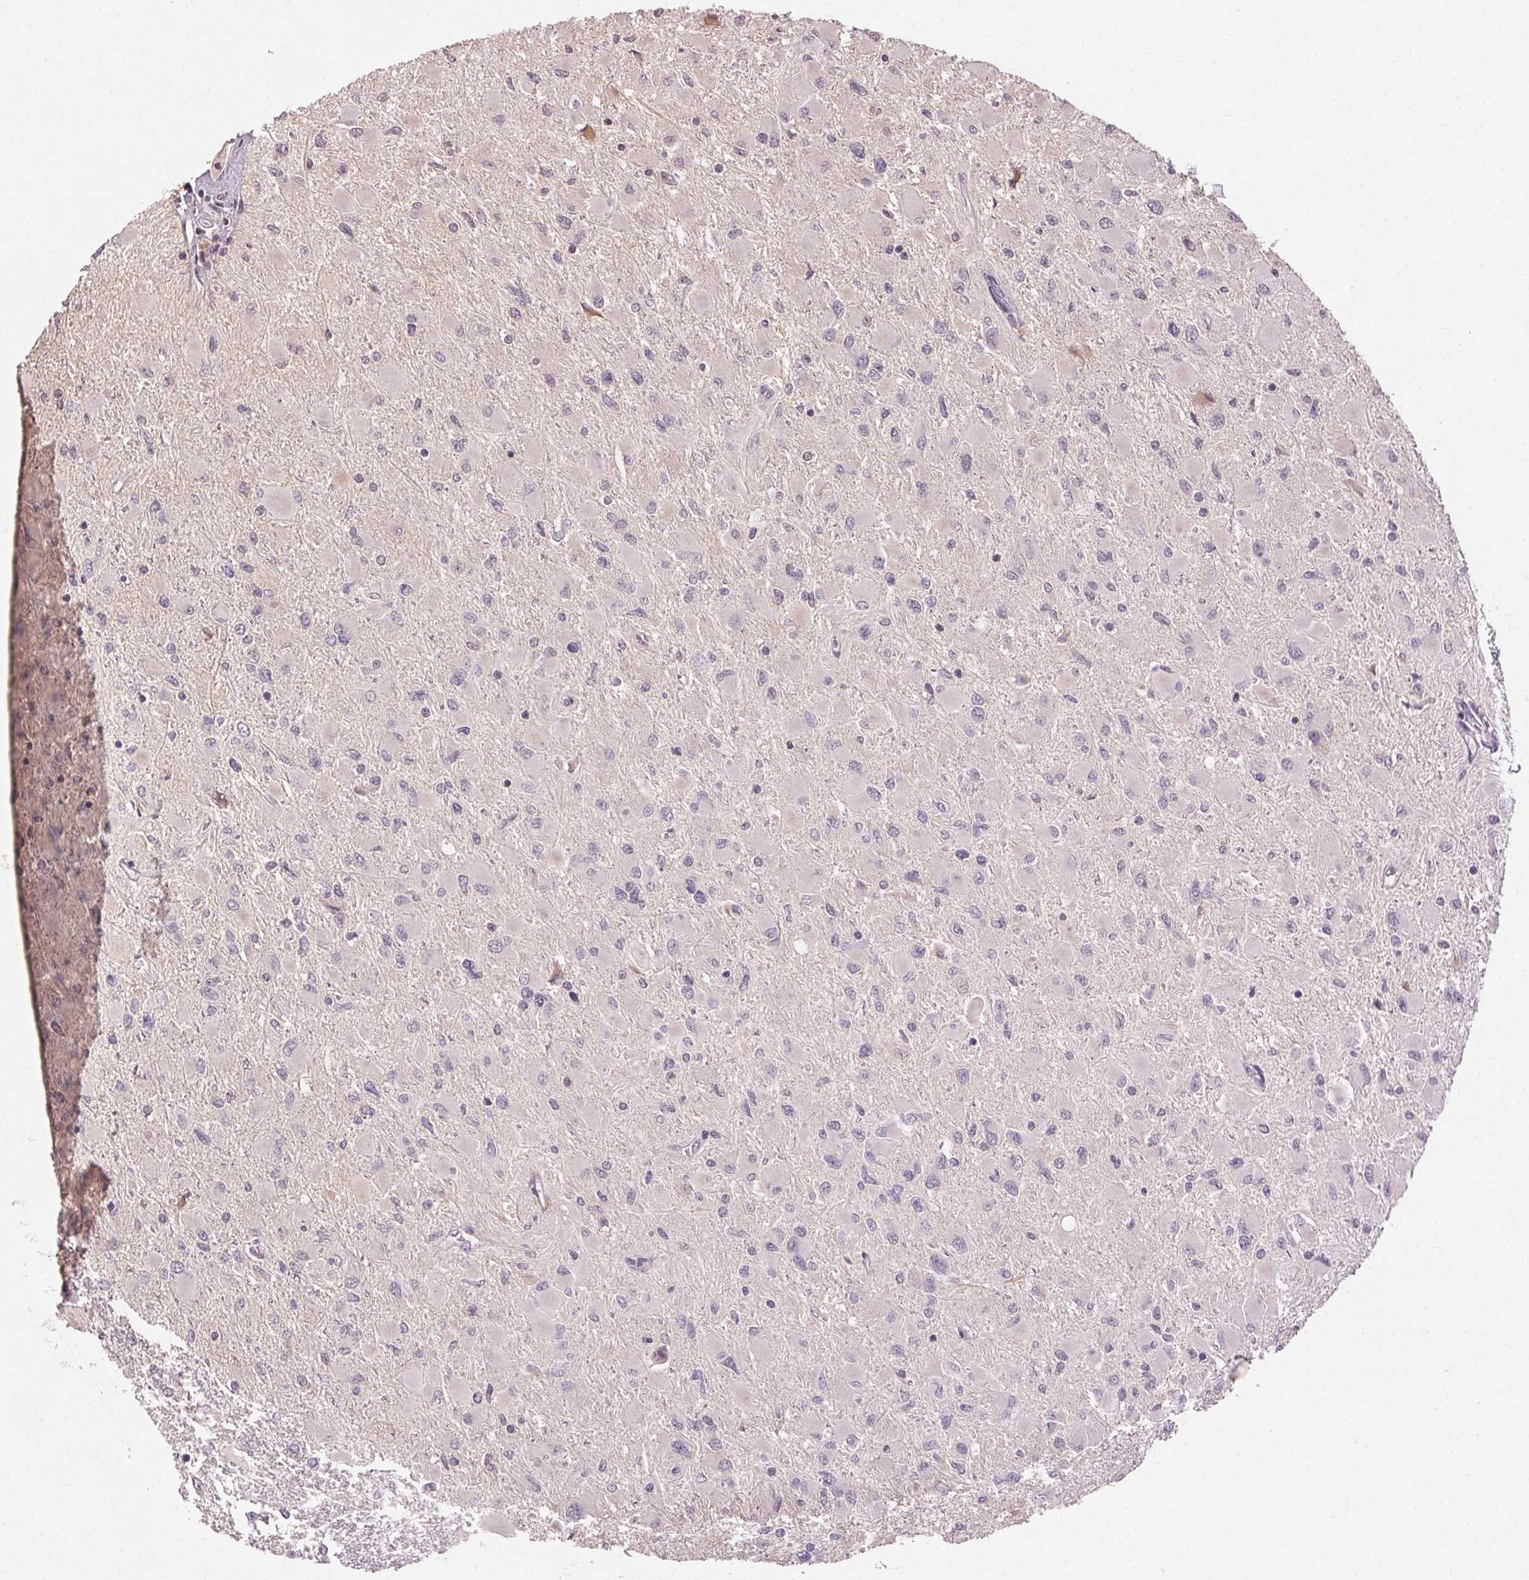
{"staining": {"intensity": "negative", "quantity": "none", "location": "none"}, "tissue": "glioma", "cell_type": "Tumor cells", "image_type": "cancer", "snomed": [{"axis": "morphology", "description": "Glioma, malignant, High grade"}, {"axis": "topography", "description": "Cerebral cortex"}], "caption": "The photomicrograph exhibits no staining of tumor cells in malignant glioma (high-grade).", "gene": "ATP1B3", "patient": {"sex": "female", "age": 36}}